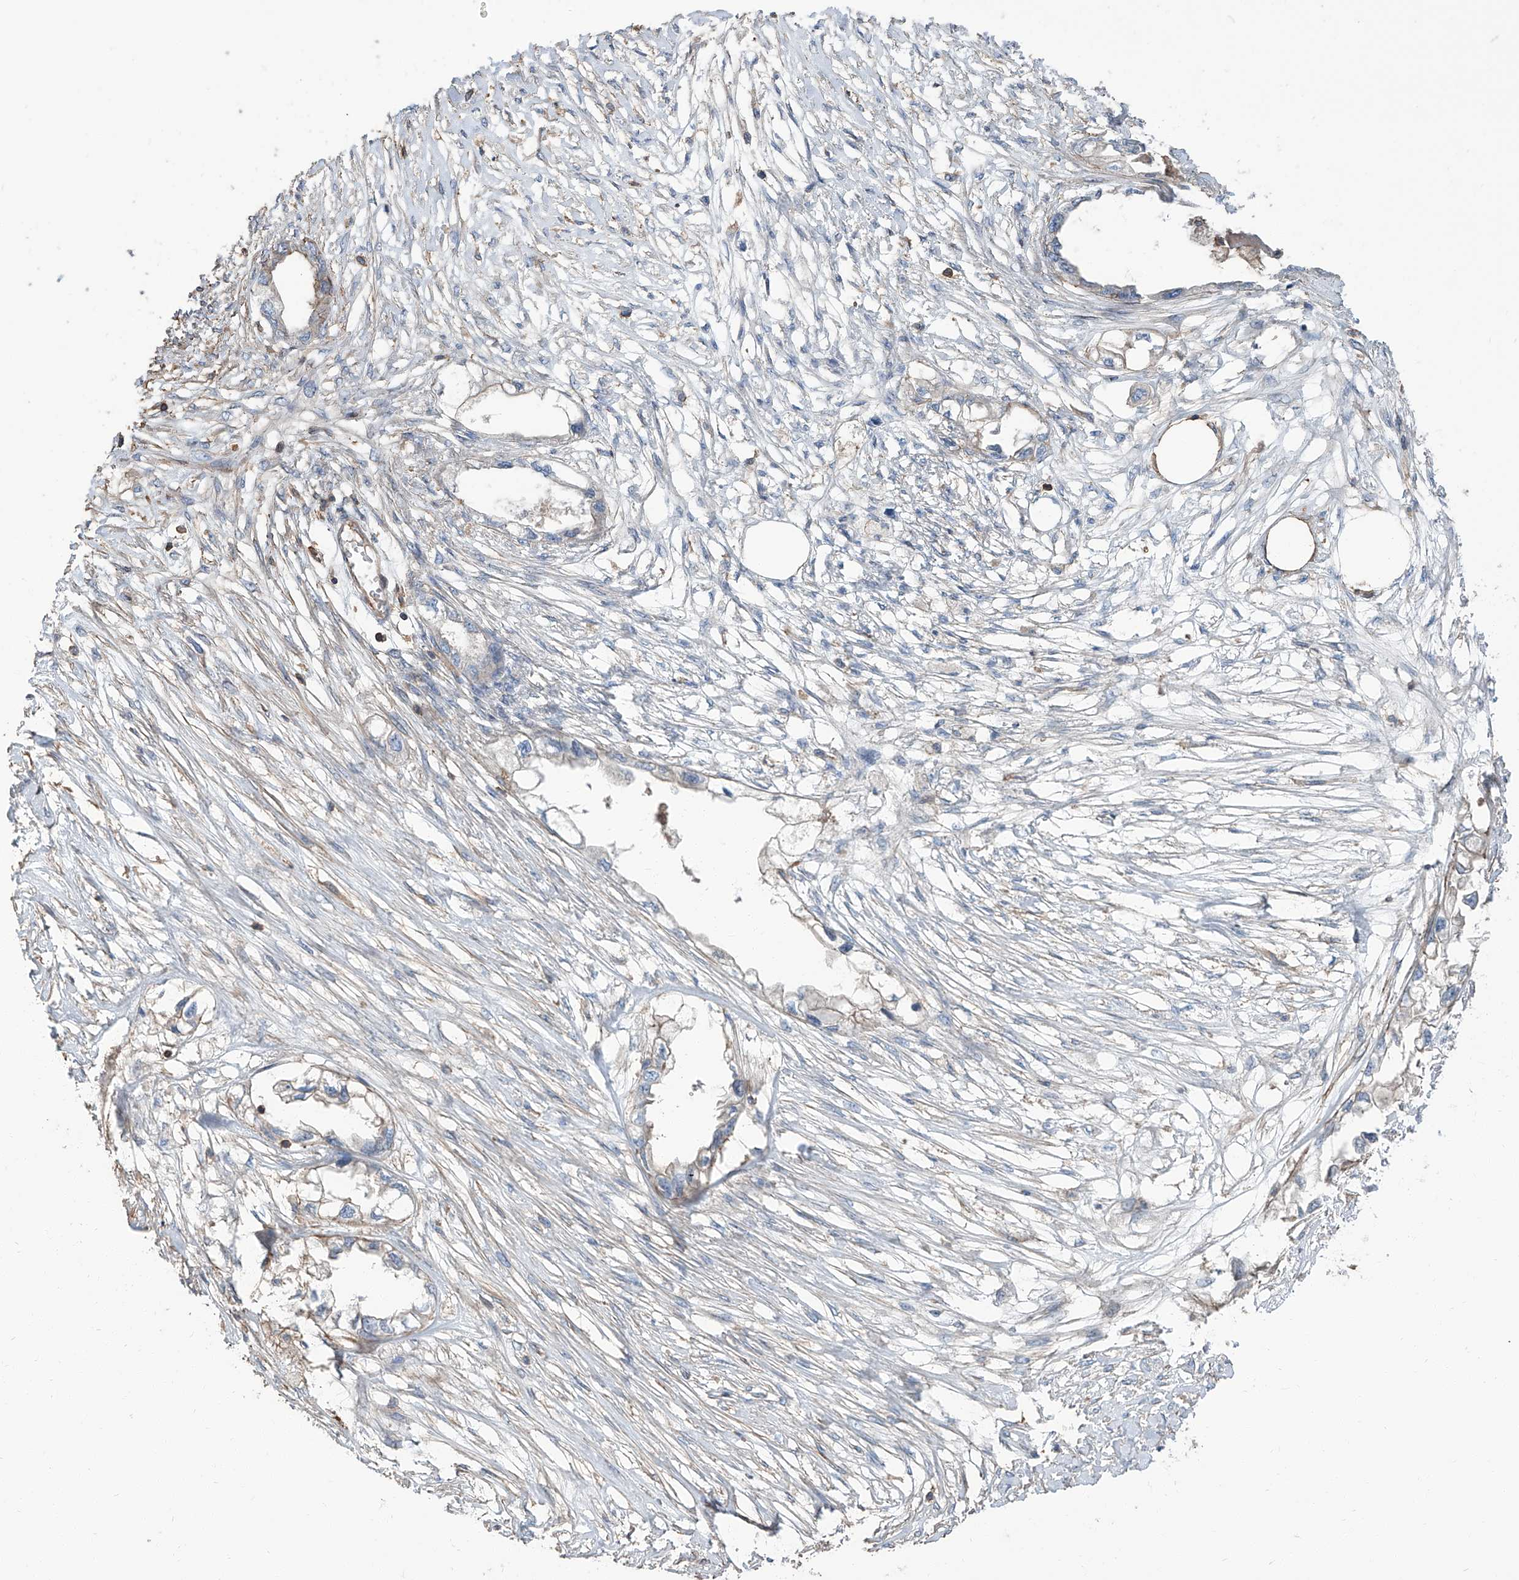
{"staining": {"intensity": "negative", "quantity": "none", "location": "none"}, "tissue": "endometrial cancer", "cell_type": "Tumor cells", "image_type": "cancer", "snomed": [{"axis": "morphology", "description": "Adenocarcinoma, NOS"}, {"axis": "morphology", "description": "Adenocarcinoma, metastatic, NOS"}, {"axis": "topography", "description": "Adipose tissue"}, {"axis": "topography", "description": "Endometrium"}], "caption": "Immunohistochemistry (IHC) photomicrograph of human adenocarcinoma (endometrial) stained for a protein (brown), which displays no expression in tumor cells.", "gene": "PIEZO2", "patient": {"sex": "female", "age": 67}}